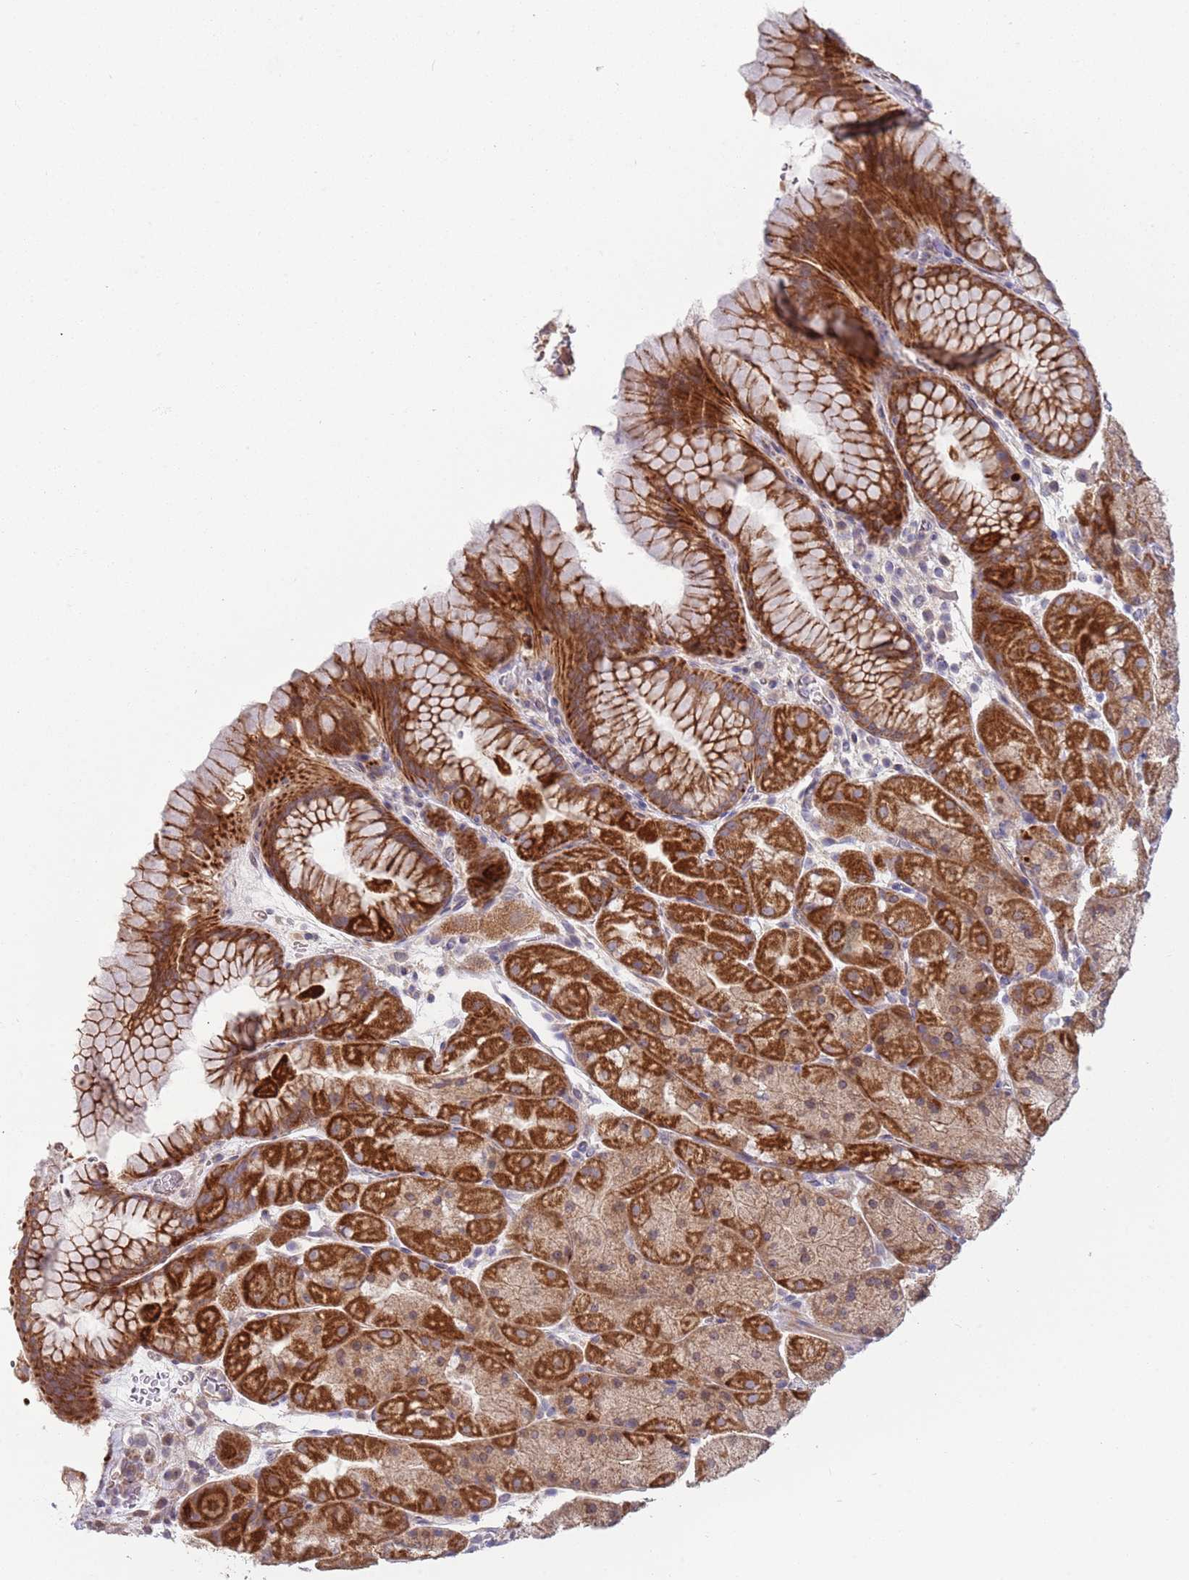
{"staining": {"intensity": "strong", "quantity": ">75%", "location": "cytoplasmic/membranous"}, "tissue": "stomach", "cell_type": "Glandular cells", "image_type": "normal", "snomed": [{"axis": "morphology", "description": "Normal tissue, NOS"}, {"axis": "topography", "description": "Stomach, upper"}, {"axis": "topography", "description": "Stomach, lower"}], "caption": "DAB (3,3'-diaminobenzidine) immunohistochemical staining of unremarkable human stomach displays strong cytoplasmic/membranous protein positivity in about >75% of glandular cells. The staining was performed using DAB (3,3'-diaminobenzidine) to visualize the protein expression in brown, while the nuclei were stained in blue with hematoxylin (Magnification: 20x).", "gene": "ABCC10", "patient": {"sex": "male", "age": 67}}